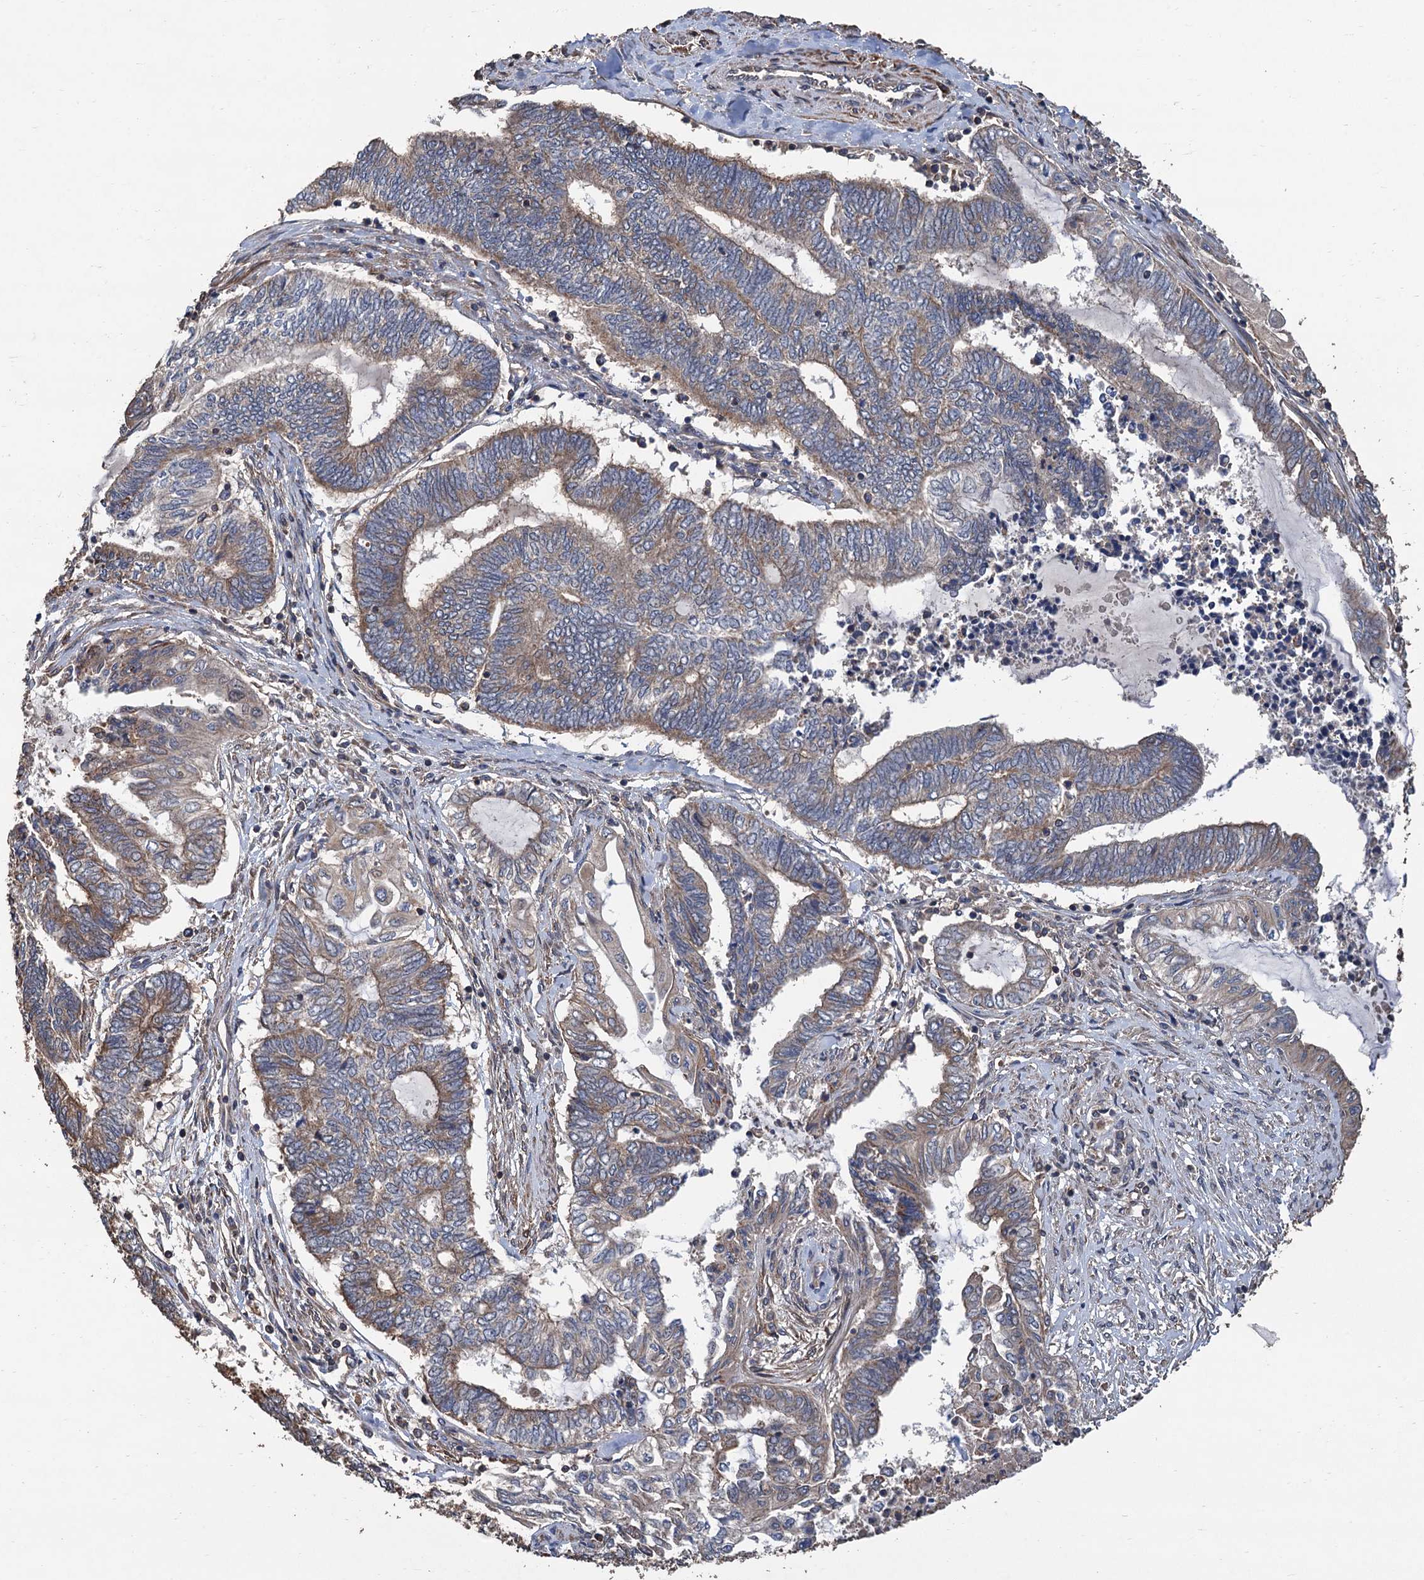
{"staining": {"intensity": "weak", "quantity": "25%-75%", "location": "cytoplasmic/membranous"}, "tissue": "endometrial cancer", "cell_type": "Tumor cells", "image_type": "cancer", "snomed": [{"axis": "morphology", "description": "Adenocarcinoma, NOS"}, {"axis": "topography", "description": "Uterus"}, {"axis": "topography", "description": "Endometrium"}], "caption": "Endometrial adenocarcinoma stained for a protein (brown) exhibits weak cytoplasmic/membranous positive positivity in approximately 25%-75% of tumor cells.", "gene": "PPP4R1", "patient": {"sex": "female", "age": 70}}